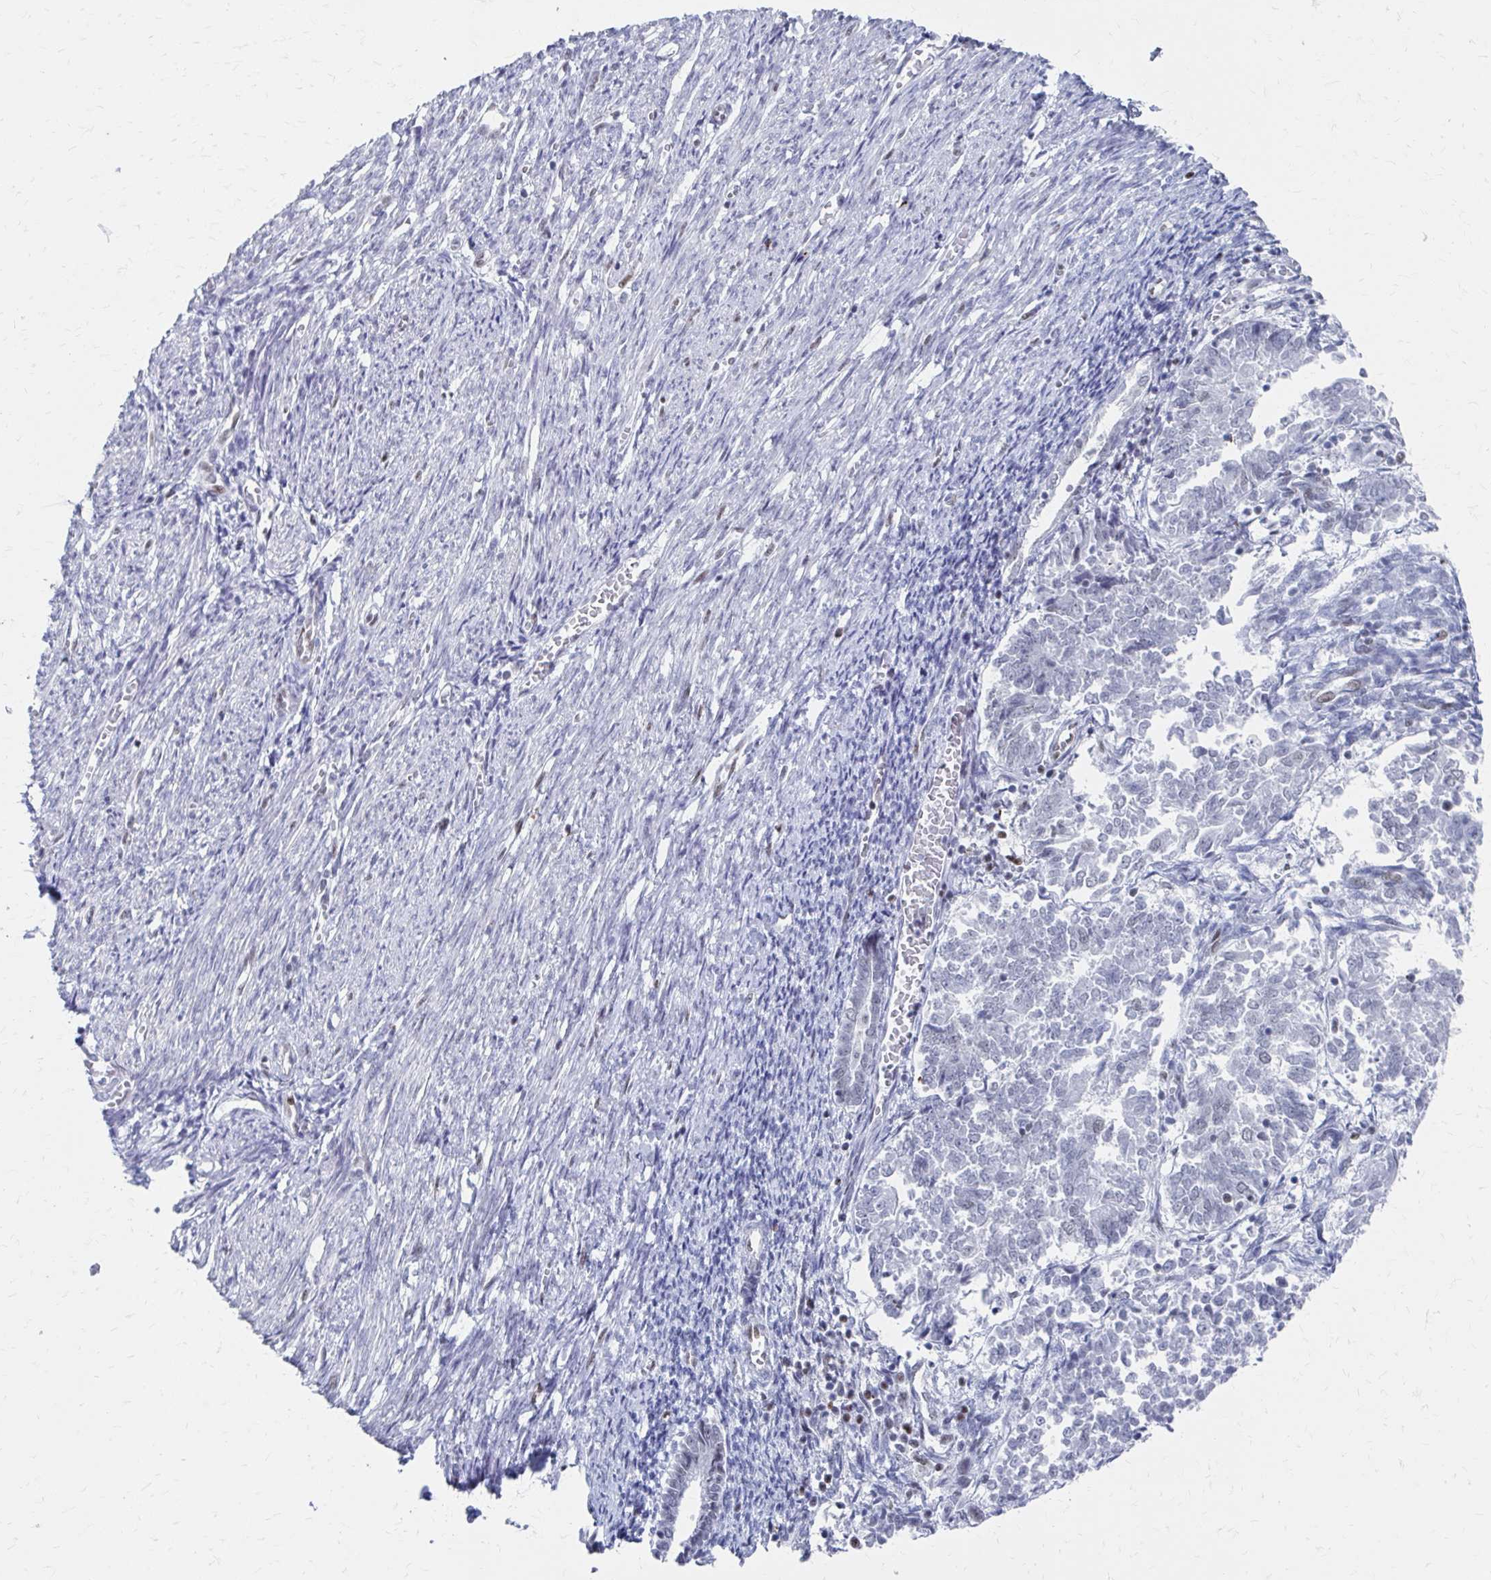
{"staining": {"intensity": "negative", "quantity": "none", "location": "none"}, "tissue": "endometrial cancer", "cell_type": "Tumor cells", "image_type": "cancer", "snomed": [{"axis": "morphology", "description": "Adenocarcinoma, NOS"}, {"axis": "topography", "description": "Endometrium"}], "caption": "An image of endometrial cancer stained for a protein shows no brown staining in tumor cells. The staining is performed using DAB brown chromogen with nuclei counter-stained in using hematoxylin.", "gene": "CDIN1", "patient": {"sex": "female", "age": 65}}